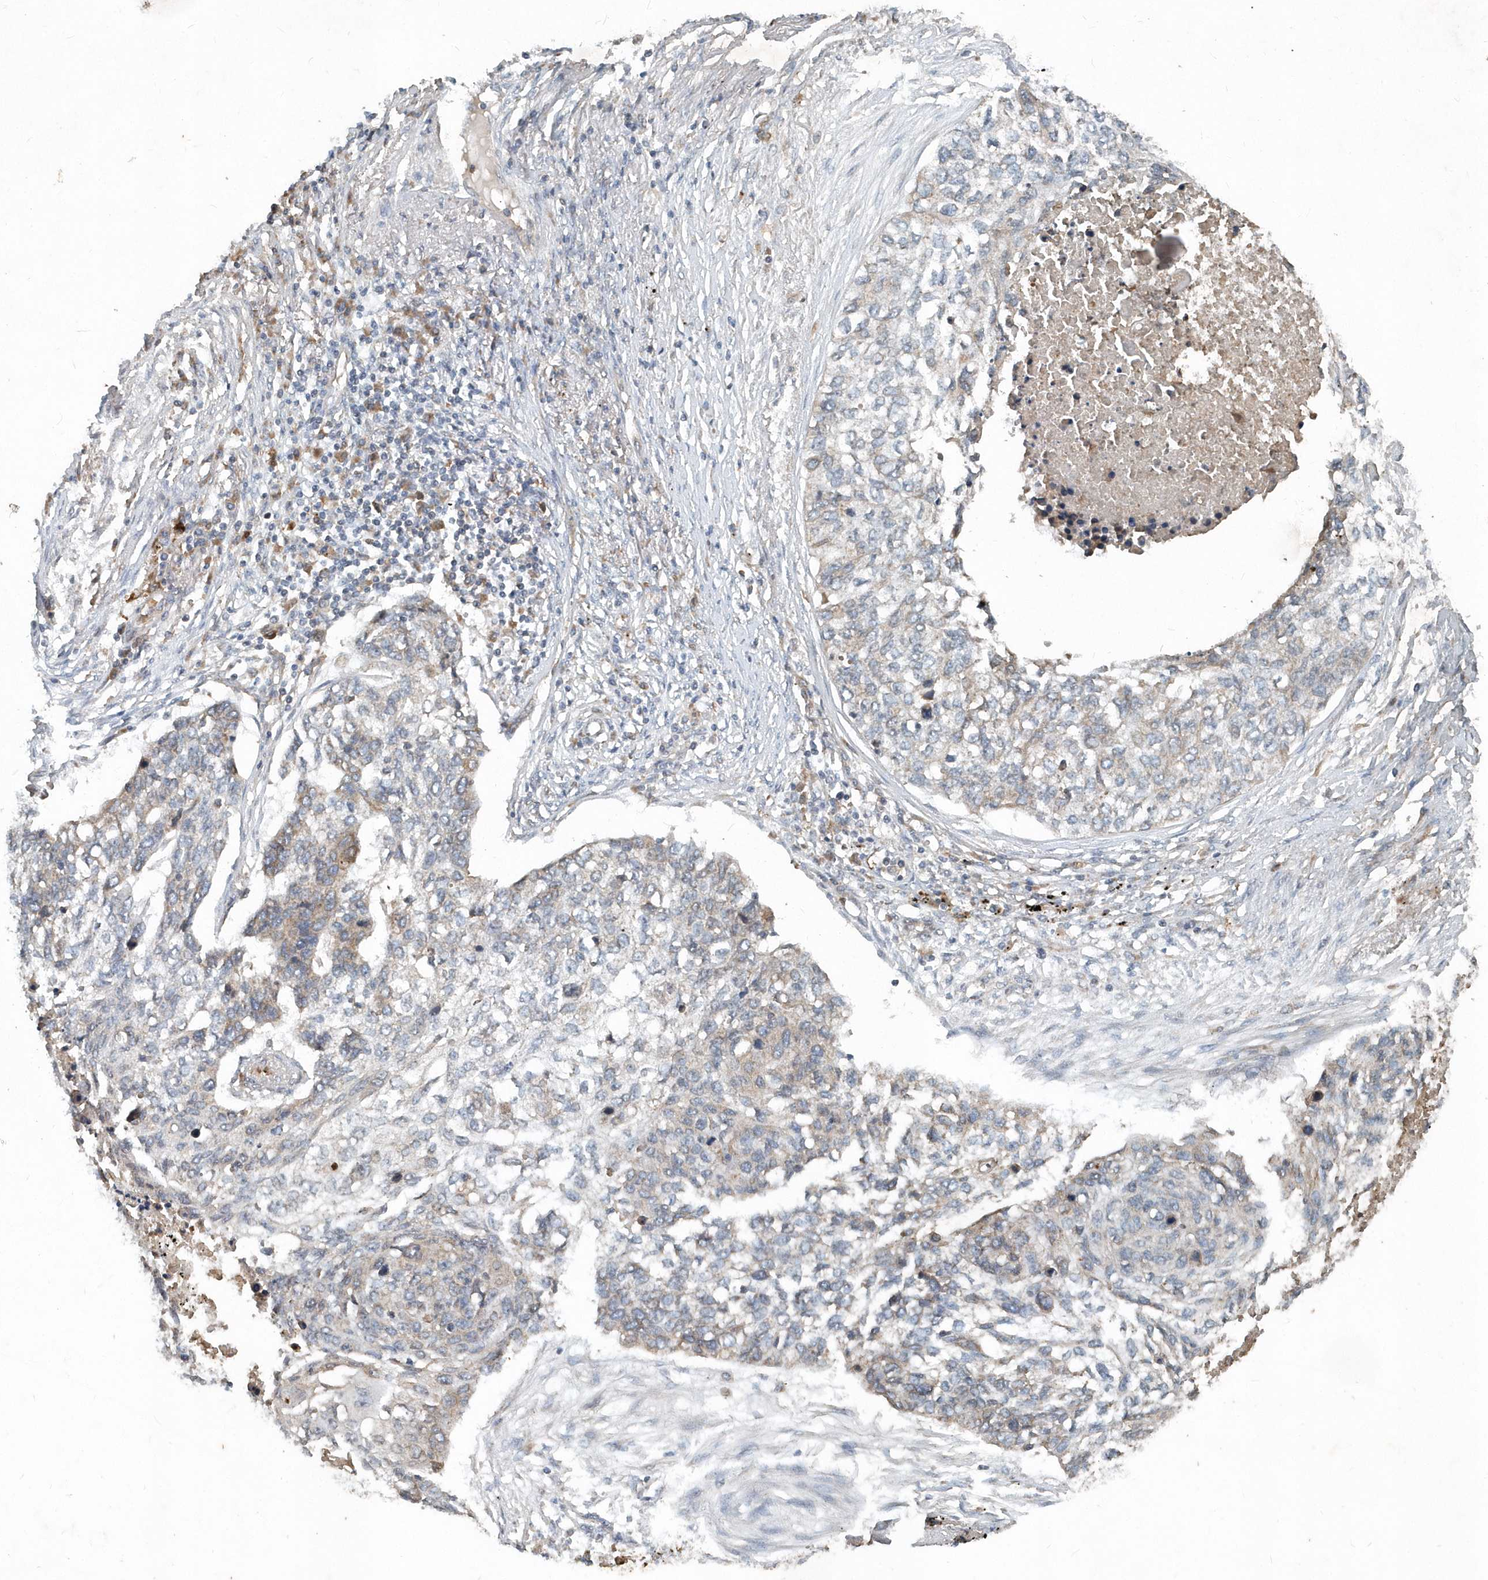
{"staining": {"intensity": "weak", "quantity": "25%-75%", "location": "cytoplasmic/membranous"}, "tissue": "lung cancer", "cell_type": "Tumor cells", "image_type": "cancer", "snomed": [{"axis": "morphology", "description": "Squamous cell carcinoma, NOS"}, {"axis": "topography", "description": "Lung"}], "caption": "Immunohistochemical staining of lung cancer shows low levels of weak cytoplasmic/membranous protein positivity in about 25%-75% of tumor cells. (Stains: DAB in brown, nuclei in blue, Microscopy: brightfield microscopy at high magnification).", "gene": "SCFD2", "patient": {"sex": "female", "age": 63}}